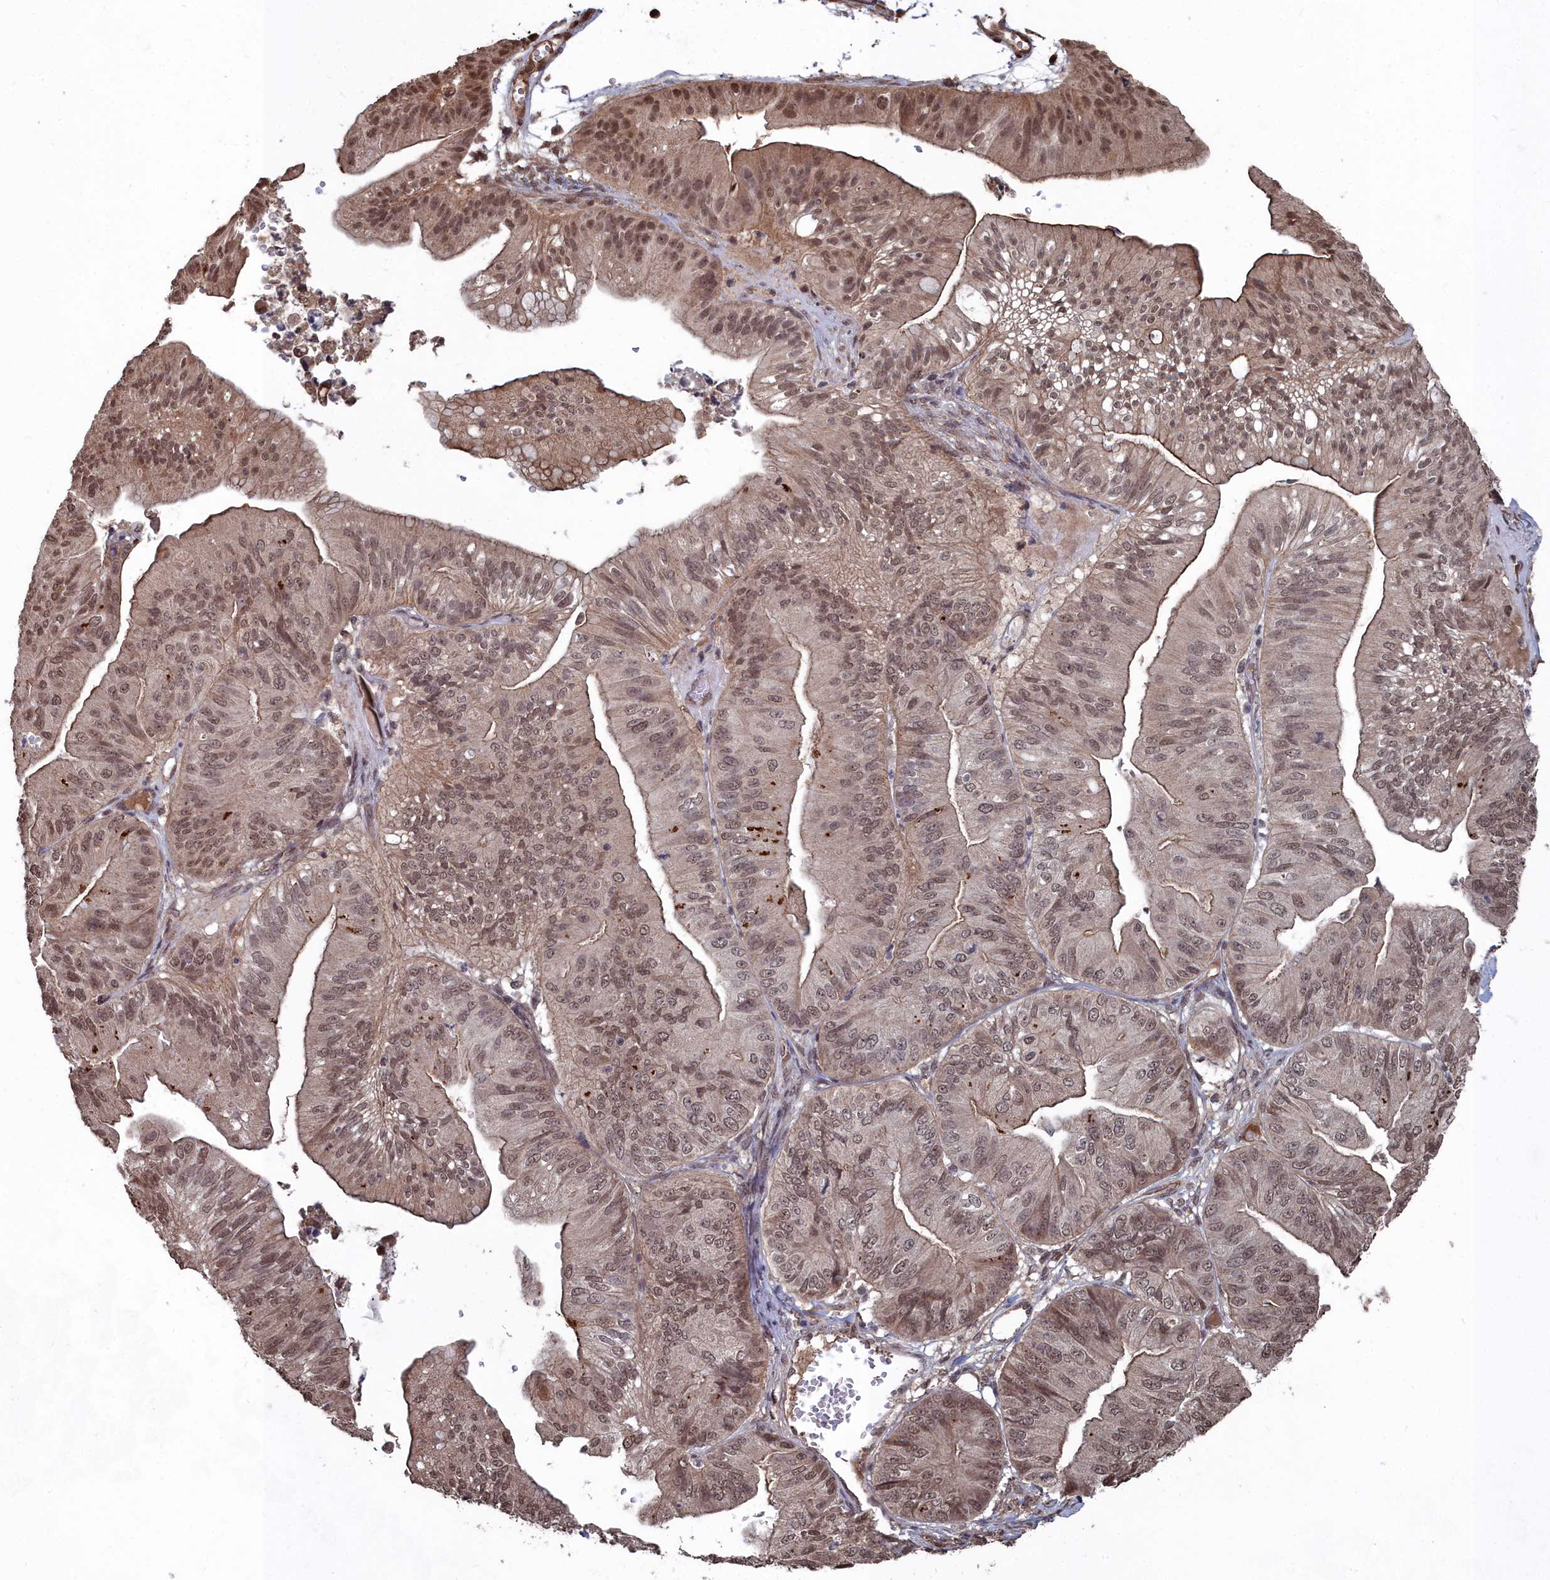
{"staining": {"intensity": "moderate", "quantity": ">75%", "location": "cytoplasmic/membranous,nuclear"}, "tissue": "ovarian cancer", "cell_type": "Tumor cells", "image_type": "cancer", "snomed": [{"axis": "morphology", "description": "Cystadenocarcinoma, mucinous, NOS"}, {"axis": "topography", "description": "Ovary"}], "caption": "Tumor cells exhibit moderate cytoplasmic/membranous and nuclear positivity in about >75% of cells in ovarian cancer (mucinous cystadenocarcinoma).", "gene": "CCNP", "patient": {"sex": "female", "age": 61}}